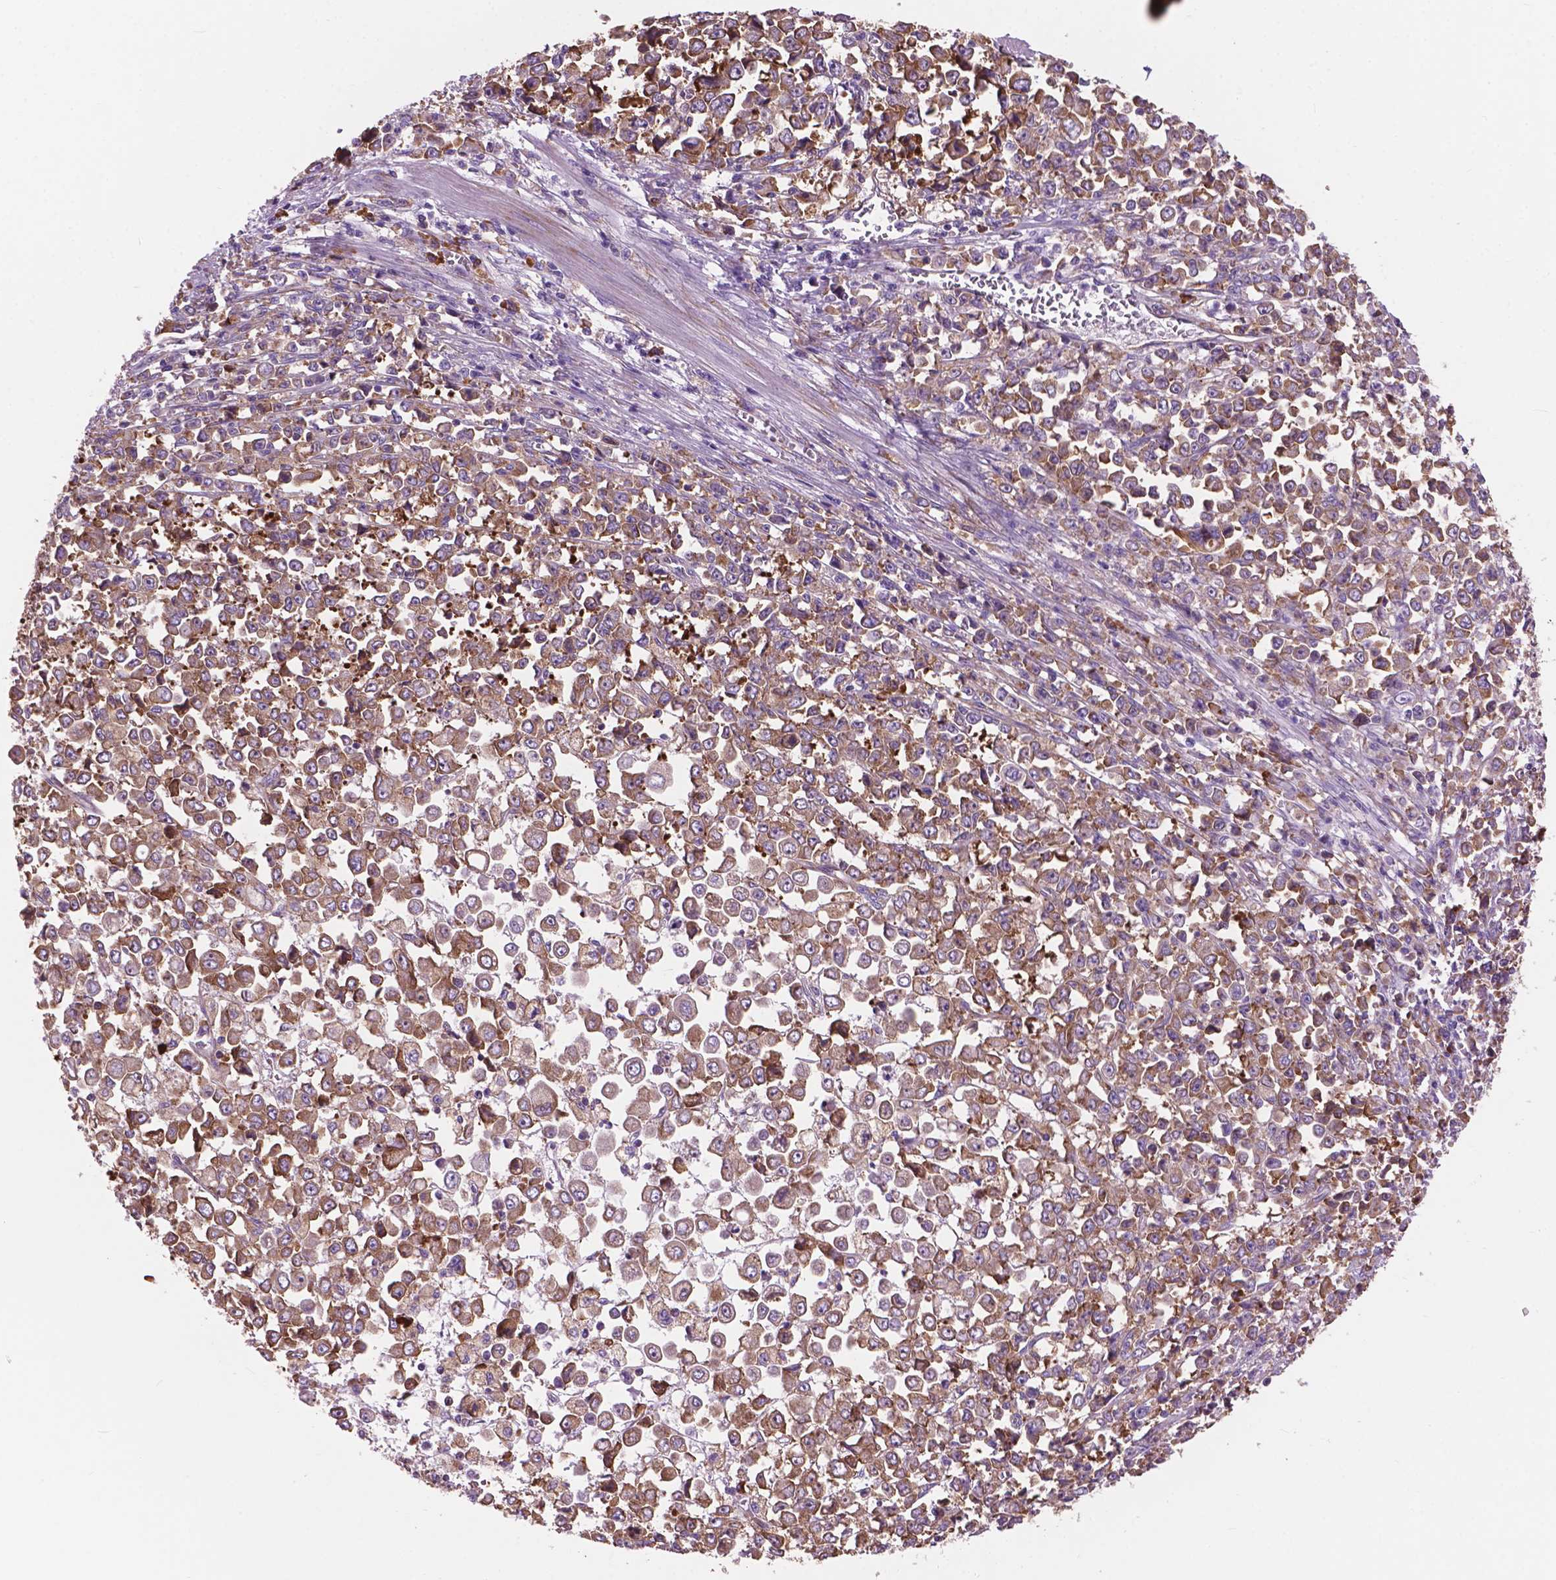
{"staining": {"intensity": "moderate", "quantity": ">75%", "location": "cytoplasmic/membranous"}, "tissue": "stomach cancer", "cell_type": "Tumor cells", "image_type": "cancer", "snomed": [{"axis": "morphology", "description": "Adenocarcinoma, NOS"}, {"axis": "topography", "description": "Stomach, upper"}], "caption": "Immunohistochemical staining of stomach cancer shows medium levels of moderate cytoplasmic/membranous positivity in approximately >75% of tumor cells.", "gene": "RPL37A", "patient": {"sex": "male", "age": 70}}